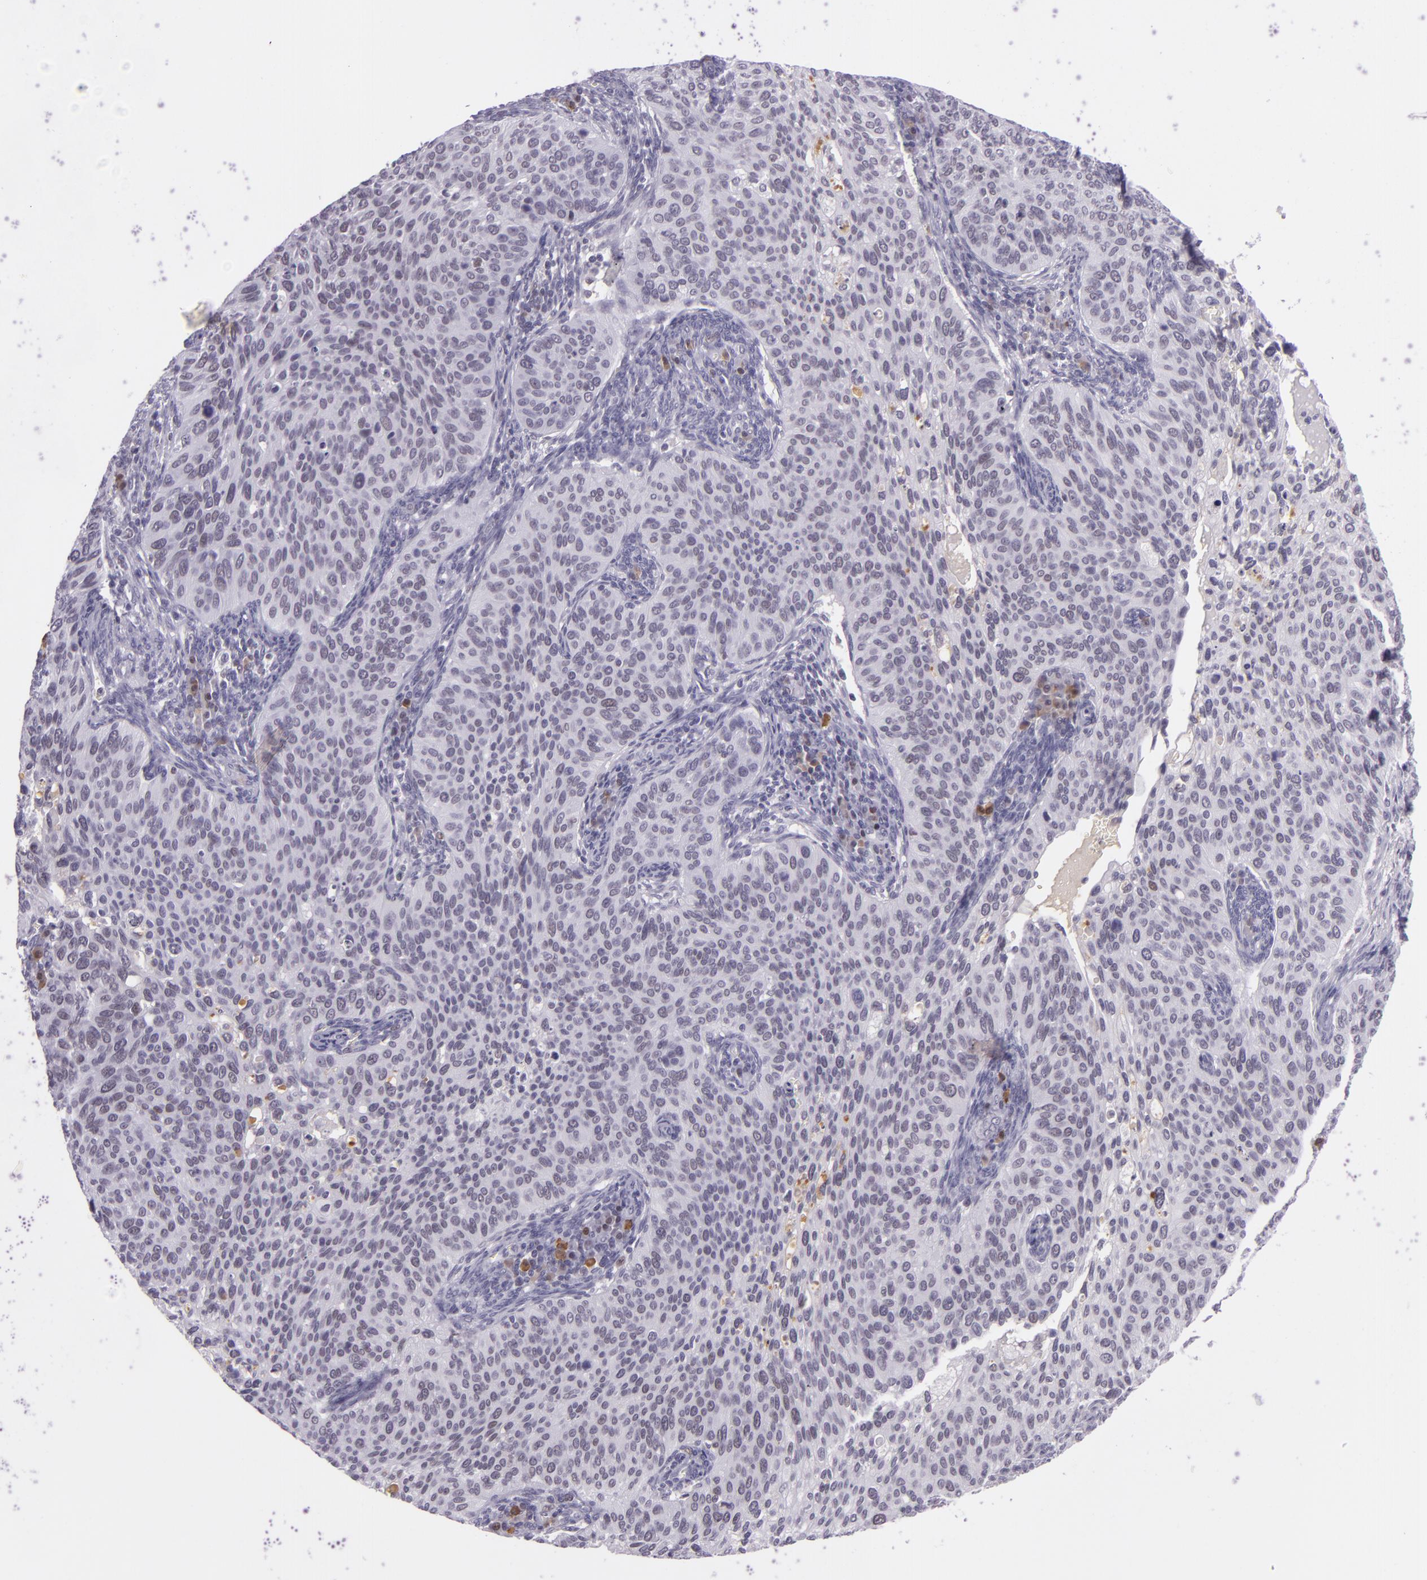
{"staining": {"intensity": "negative", "quantity": "none", "location": "none"}, "tissue": "cervical cancer", "cell_type": "Tumor cells", "image_type": "cancer", "snomed": [{"axis": "morphology", "description": "Adenocarcinoma, NOS"}, {"axis": "topography", "description": "Cervix"}], "caption": "Adenocarcinoma (cervical) was stained to show a protein in brown. There is no significant staining in tumor cells.", "gene": "CHEK2", "patient": {"sex": "female", "age": 29}}